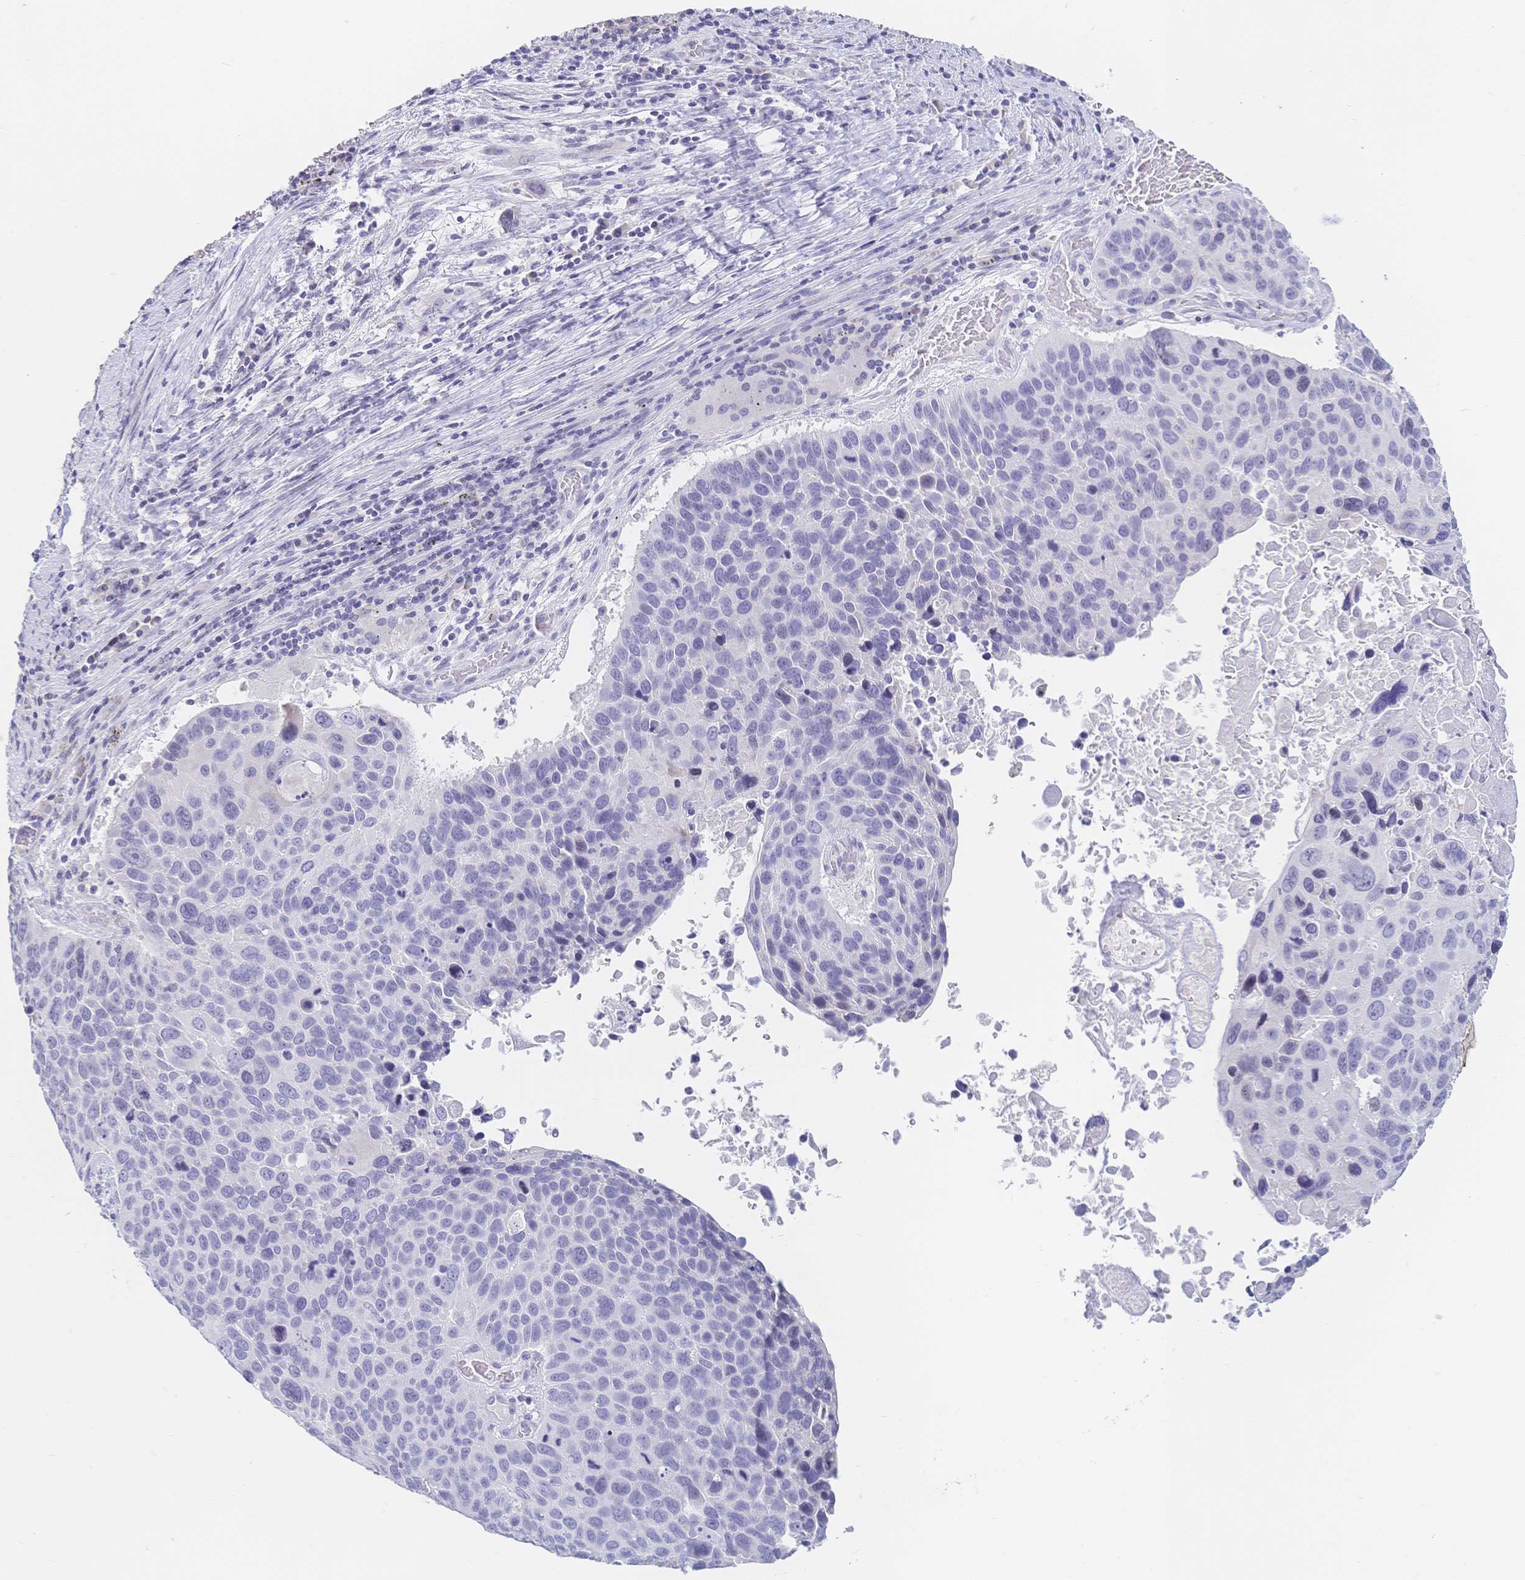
{"staining": {"intensity": "negative", "quantity": "none", "location": "none"}, "tissue": "lung cancer", "cell_type": "Tumor cells", "image_type": "cancer", "snomed": [{"axis": "morphology", "description": "Squamous cell carcinoma, NOS"}, {"axis": "topography", "description": "Lung"}], "caption": "Immunohistochemistry (IHC) of human squamous cell carcinoma (lung) reveals no expression in tumor cells. Nuclei are stained in blue.", "gene": "CR2", "patient": {"sex": "male", "age": 68}}